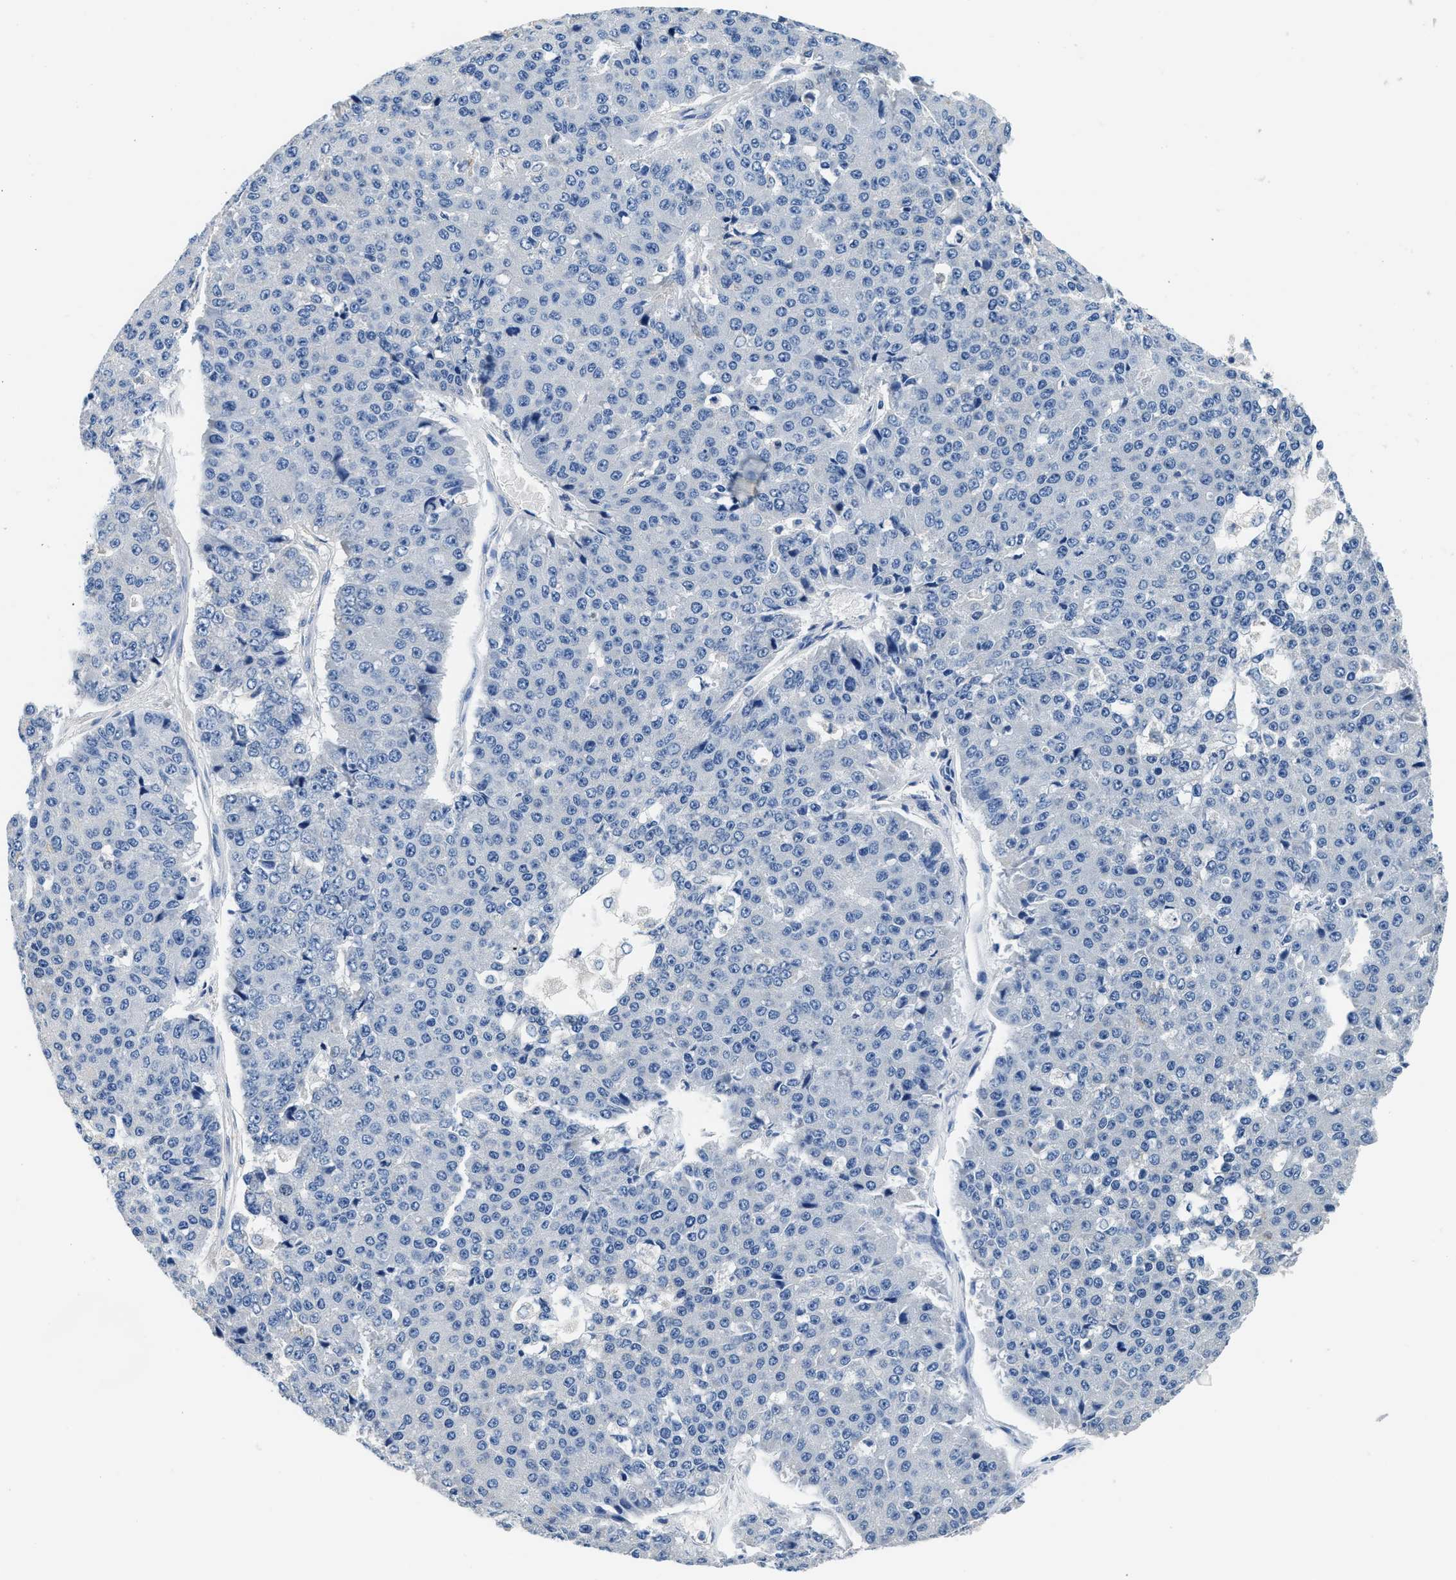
{"staining": {"intensity": "negative", "quantity": "none", "location": "none"}, "tissue": "pancreatic cancer", "cell_type": "Tumor cells", "image_type": "cancer", "snomed": [{"axis": "morphology", "description": "Adenocarcinoma, NOS"}, {"axis": "topography", "description": "Pancreas"}], "caption": "Tumor cells are negative for protein expression in human pancreatic cancer. (DAB immunohistochemistry with hematoxylin counter stain).", "gene": "PCK2", "patient": {"sex": "male", "age": 50}}